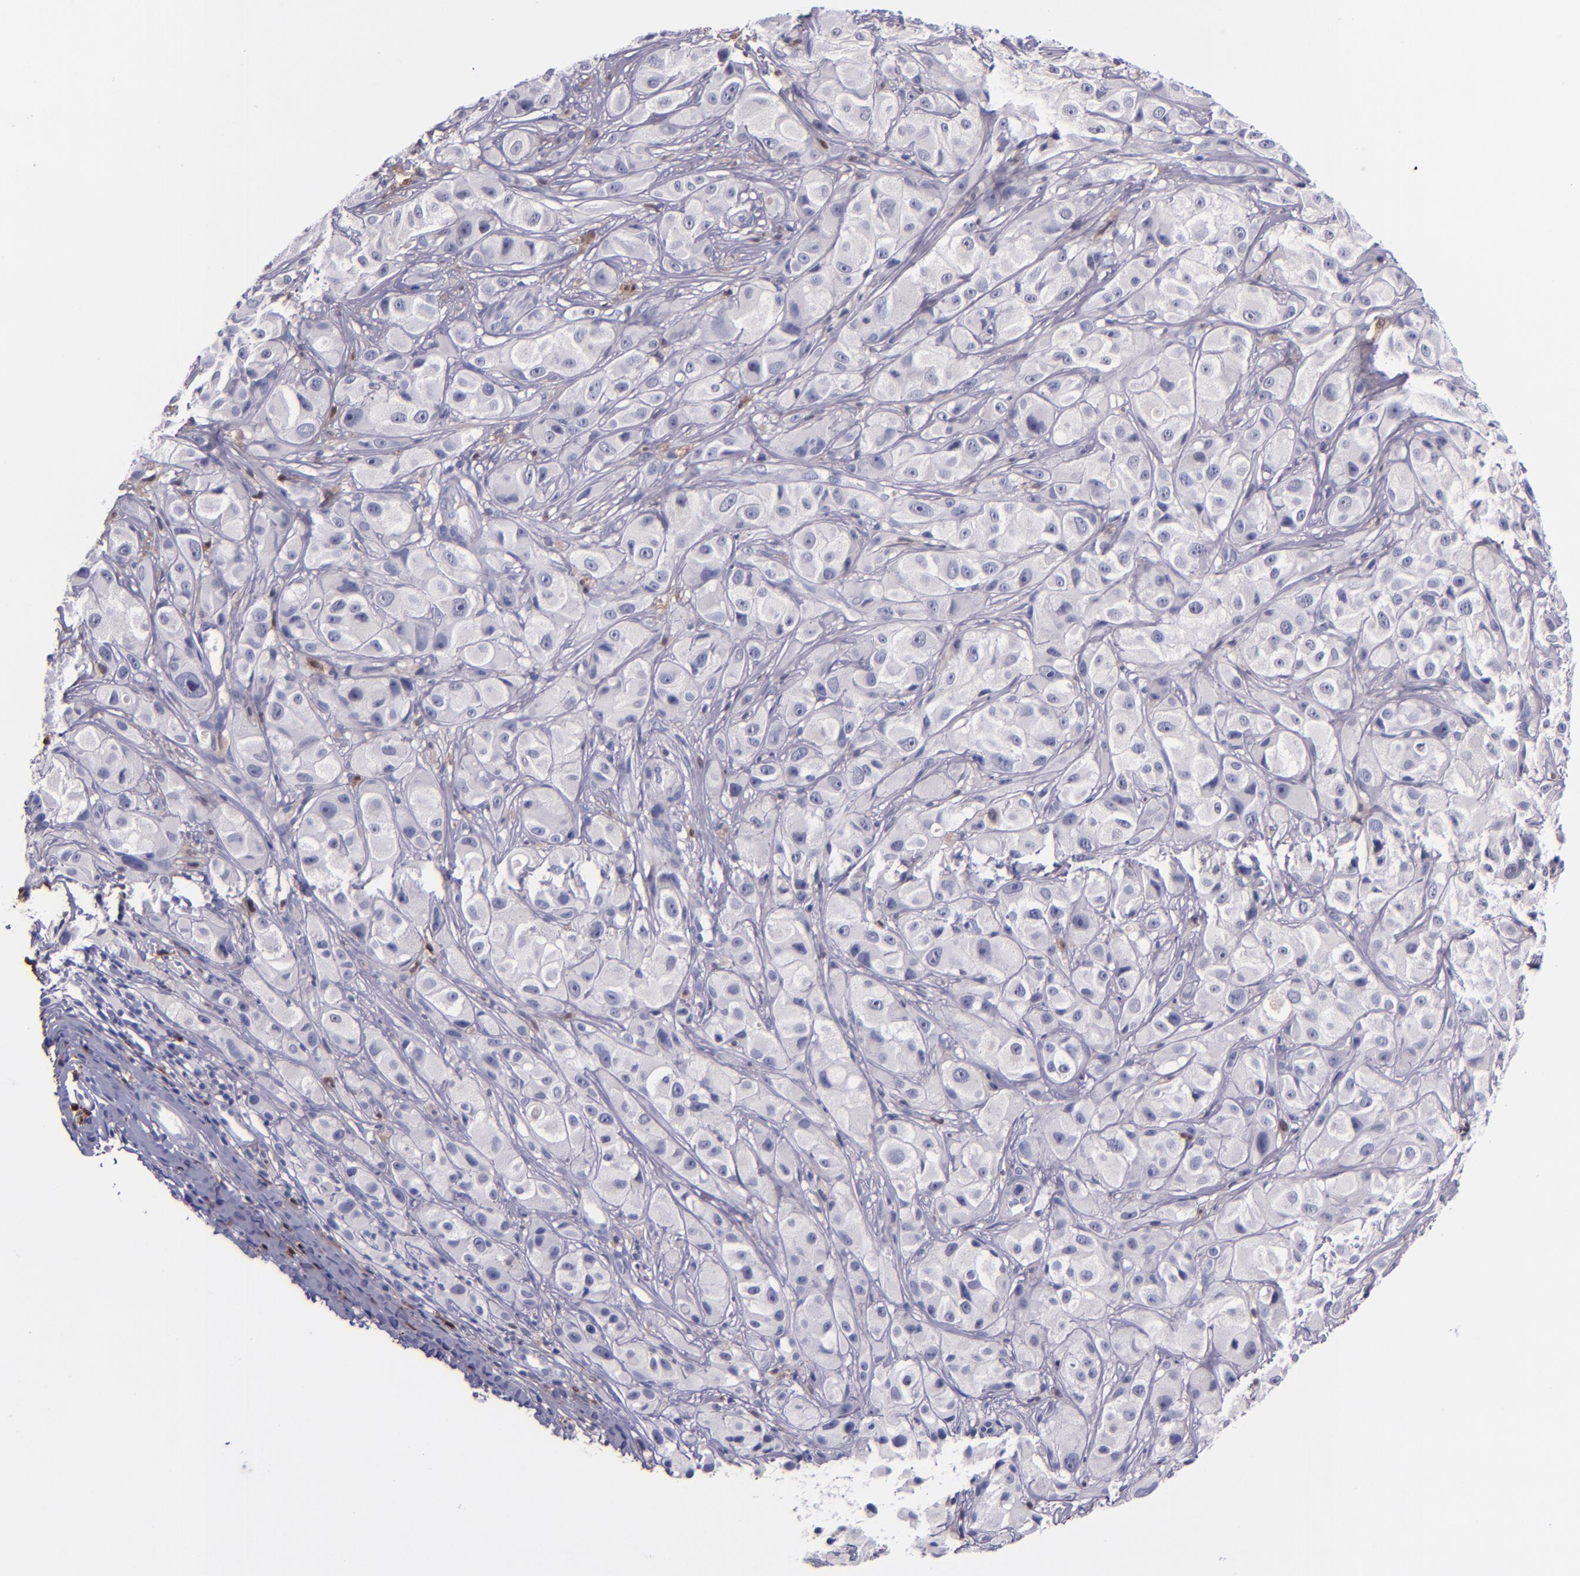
{"staining": {"intensity": "negative", "quantity": "none", "location": "none"}, "tissue": "melanoma", "cell_type": "Tumor cells", "image_type": "cancer", "snomed": [{"axis": "morphology", "description": "Malignant melanoma, NOS"}, {"axis": "topography", "description": "Skin"}], "caption": "High magnification brightfield microscopy of malignant melanoma stained with DAB (3,3'-diaminobenzidine) (brown) and counterstained with hematoxylin (blue): tumor cells show no significant expression.", "gene": "F13A1", "patient": {"sex": "male", "age": 56}}